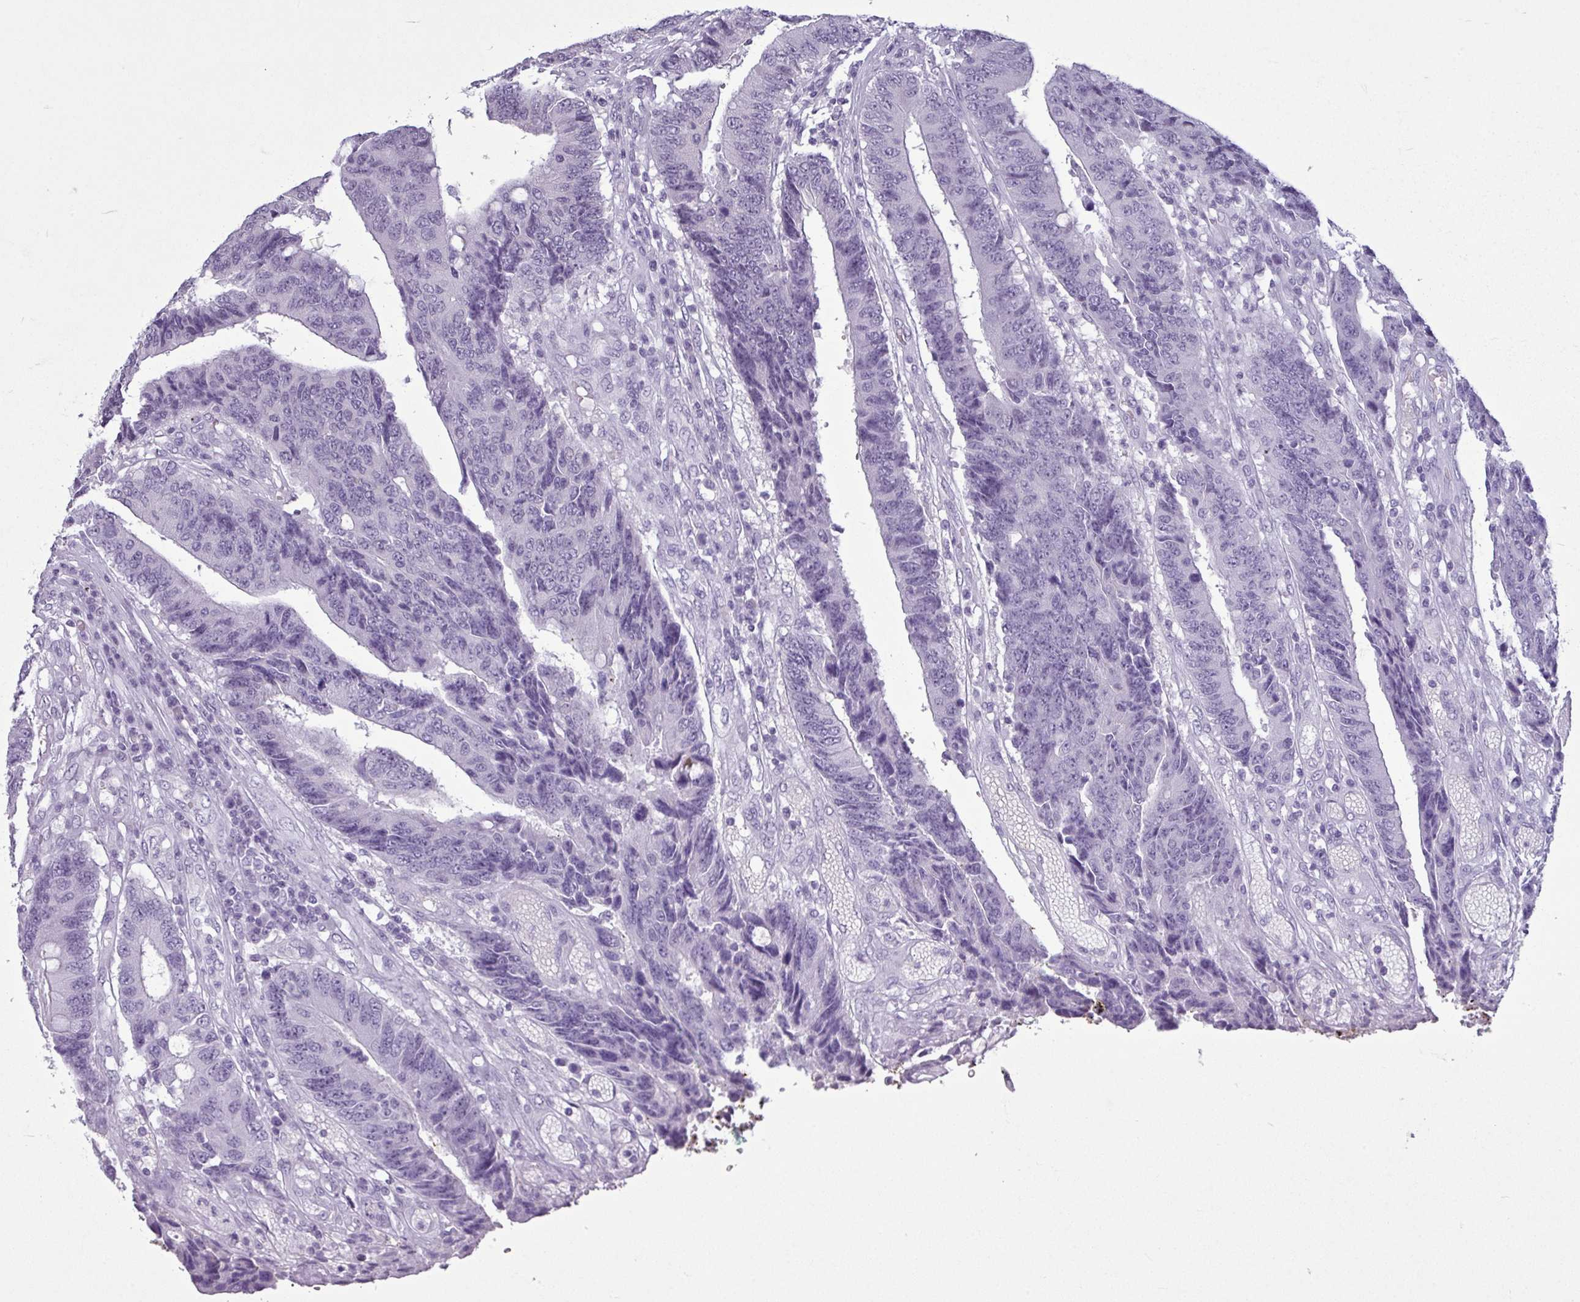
{"staining": {"intensity": "negative", "quantity": "none", "location": "none"}, "tissue": "colorectal cancer", "cell_type": "Tumor cells", "image_type": "cancer", "snomed": [{"axis": "morphology", "description": "Adenocarcinoma, NOS"}, {"axis": "topography", "description": "Rectum"}], "caption": "Micrograph shows no protein staining in tumor cells of colorectal cancer (adenocarcinoma) tissue.", "gene": "AMY2A", "patient": {"sex": "male", "age": 84}}